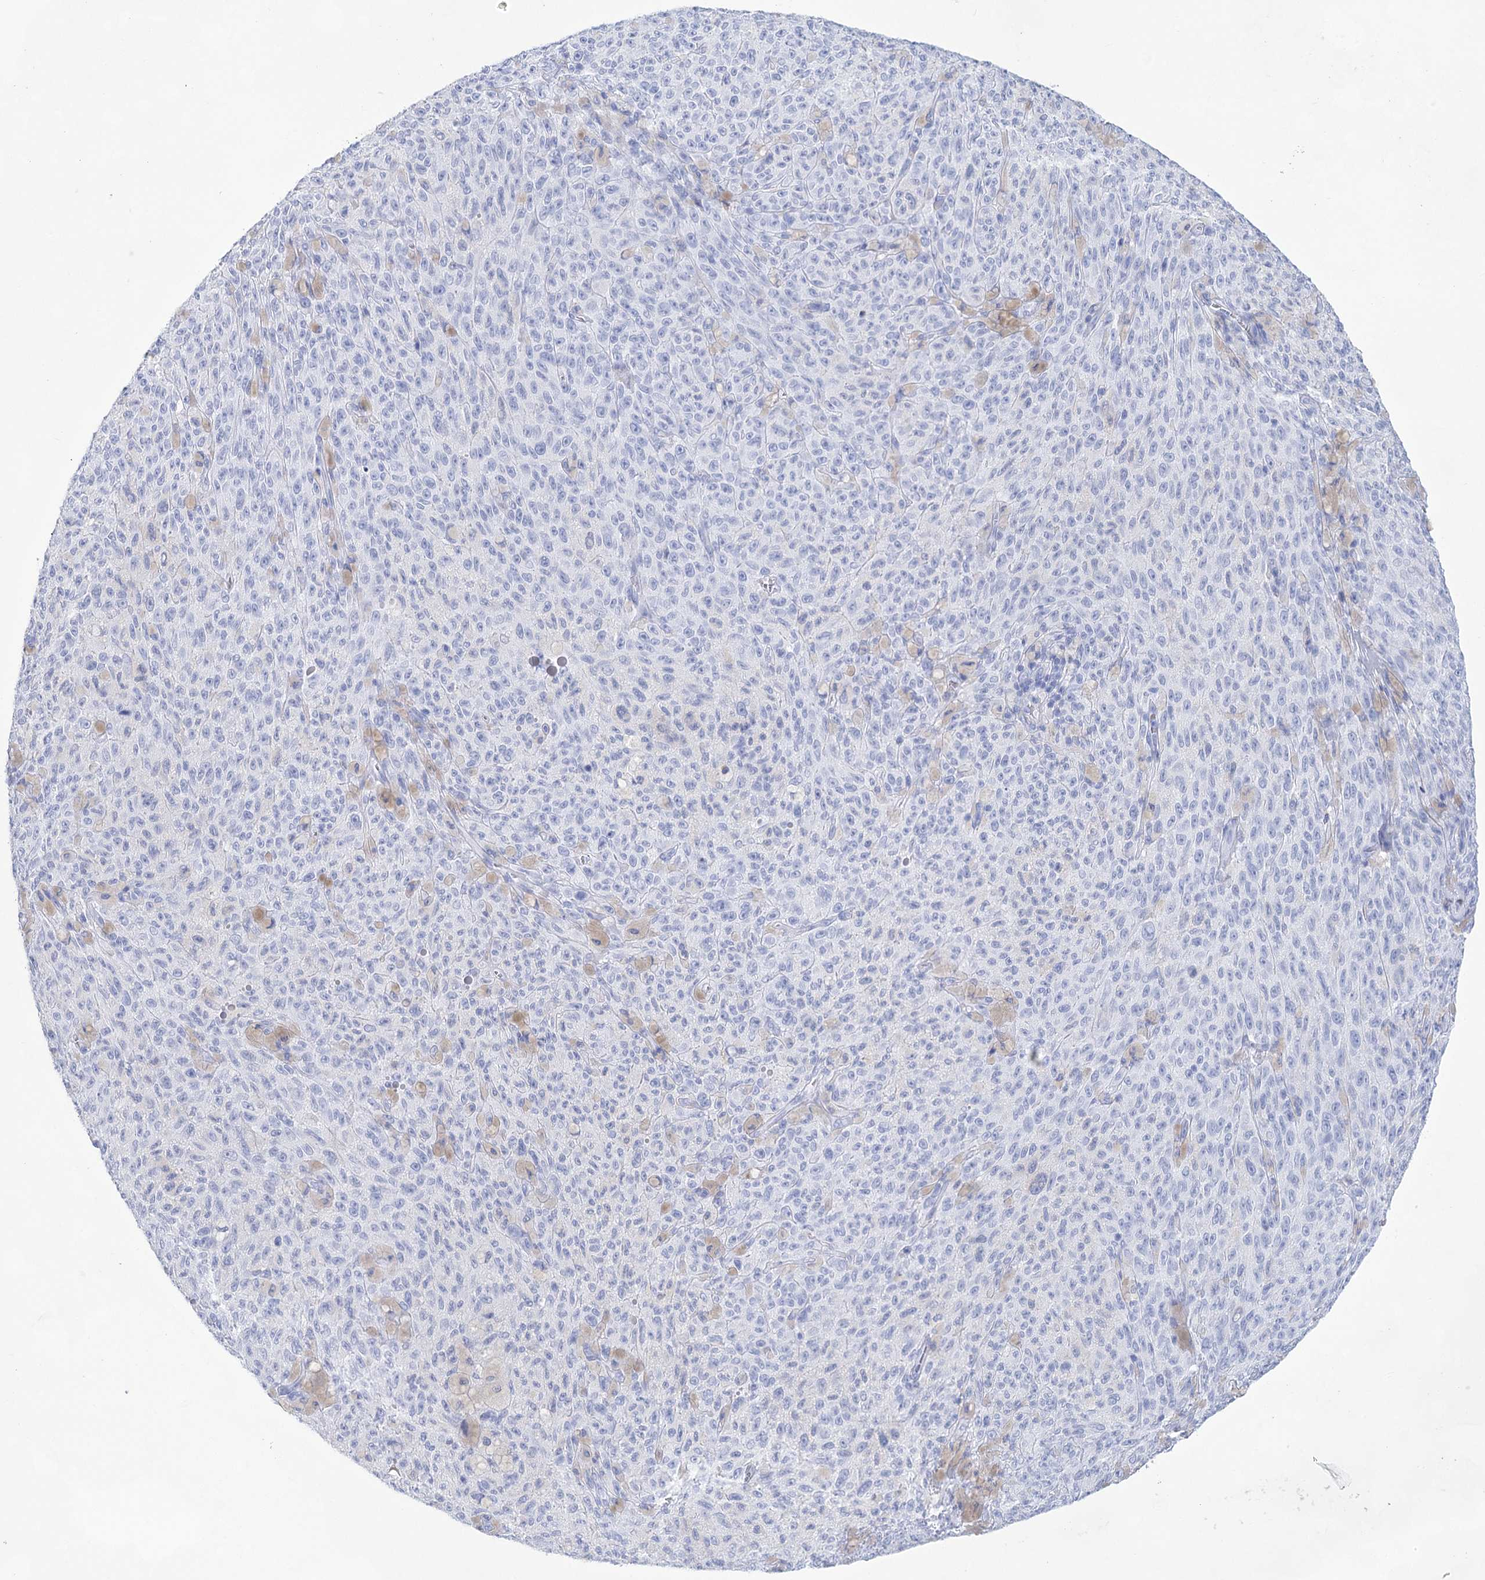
{"staining": {"intensity": "negative", "quantity": "none", "location": "none"}, "tissue": "melanoma", "cell_type": "Tumor cells", "image_type": "cancer", "snomed": [{"axis": "morphology", "description": "Malignant melanoma, NOS"}, {"axis": "topography", "description": "Skin"}], "caption": "Melanoma stained for a protein using immunohistochemistry (IHC) shows no positivity tumor cells.", "gene": "LALBA", "patient": {"sex": "female", "age": 82}}